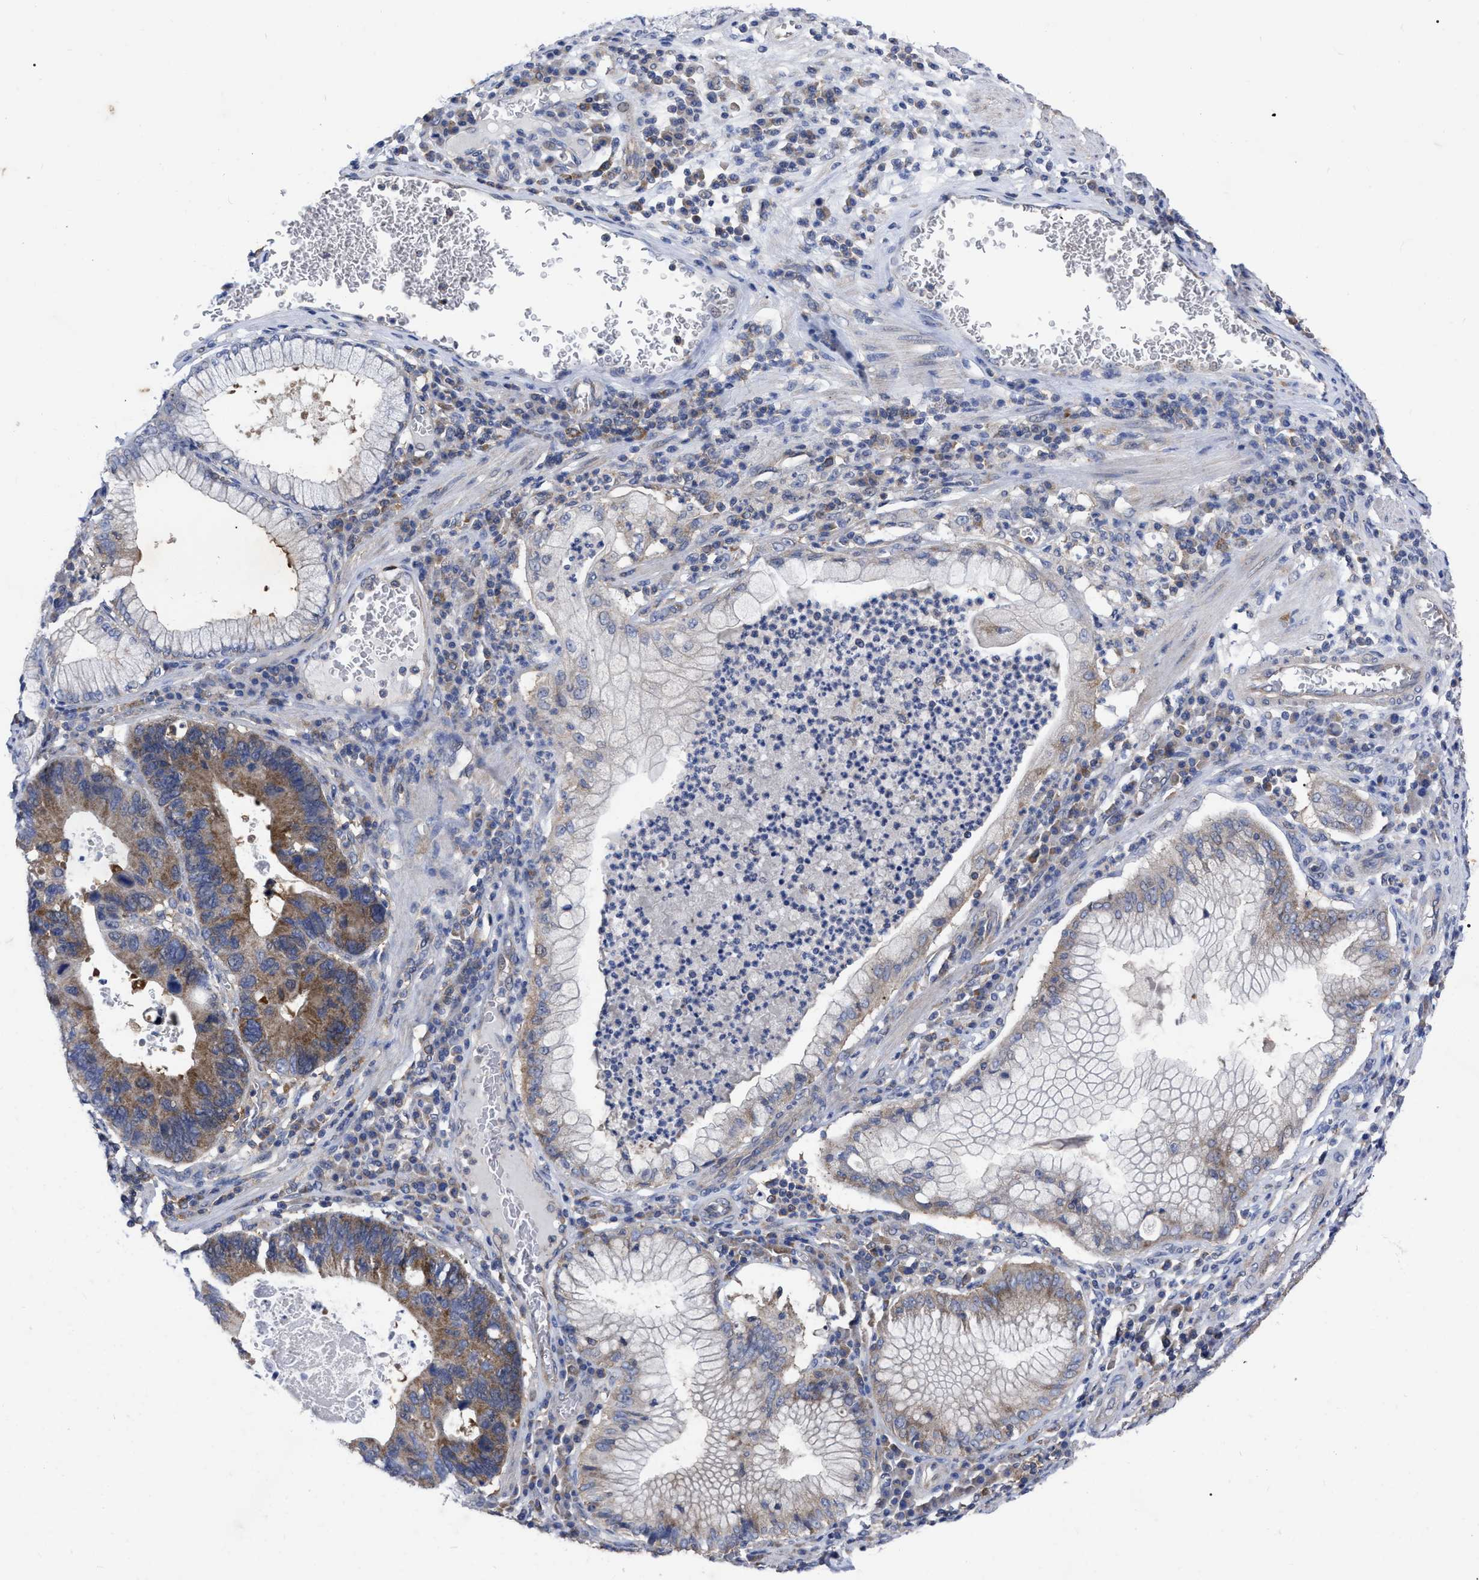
{"staining": {"intensity": "weak", "quantity": ">75%", "location": "cytoplasmic/membranous"}, "tissue": "stomach cancer", "cell_type": "Tumor cells", "image_type": "cancer", "snomed": [{"axis": "morphology", "description": "Adenocarcinoma, NOS"}, {"axis": "topography", "description": "Stomach"}], "caption": "There is low levels of weak cytoplasmic/membranous expression in tumor cells of stomach cancer, as demonstrated by immunohistochemical staining (brown color).", "gene": "TCP1", "patient": {"sex": "male", "age": 59}}